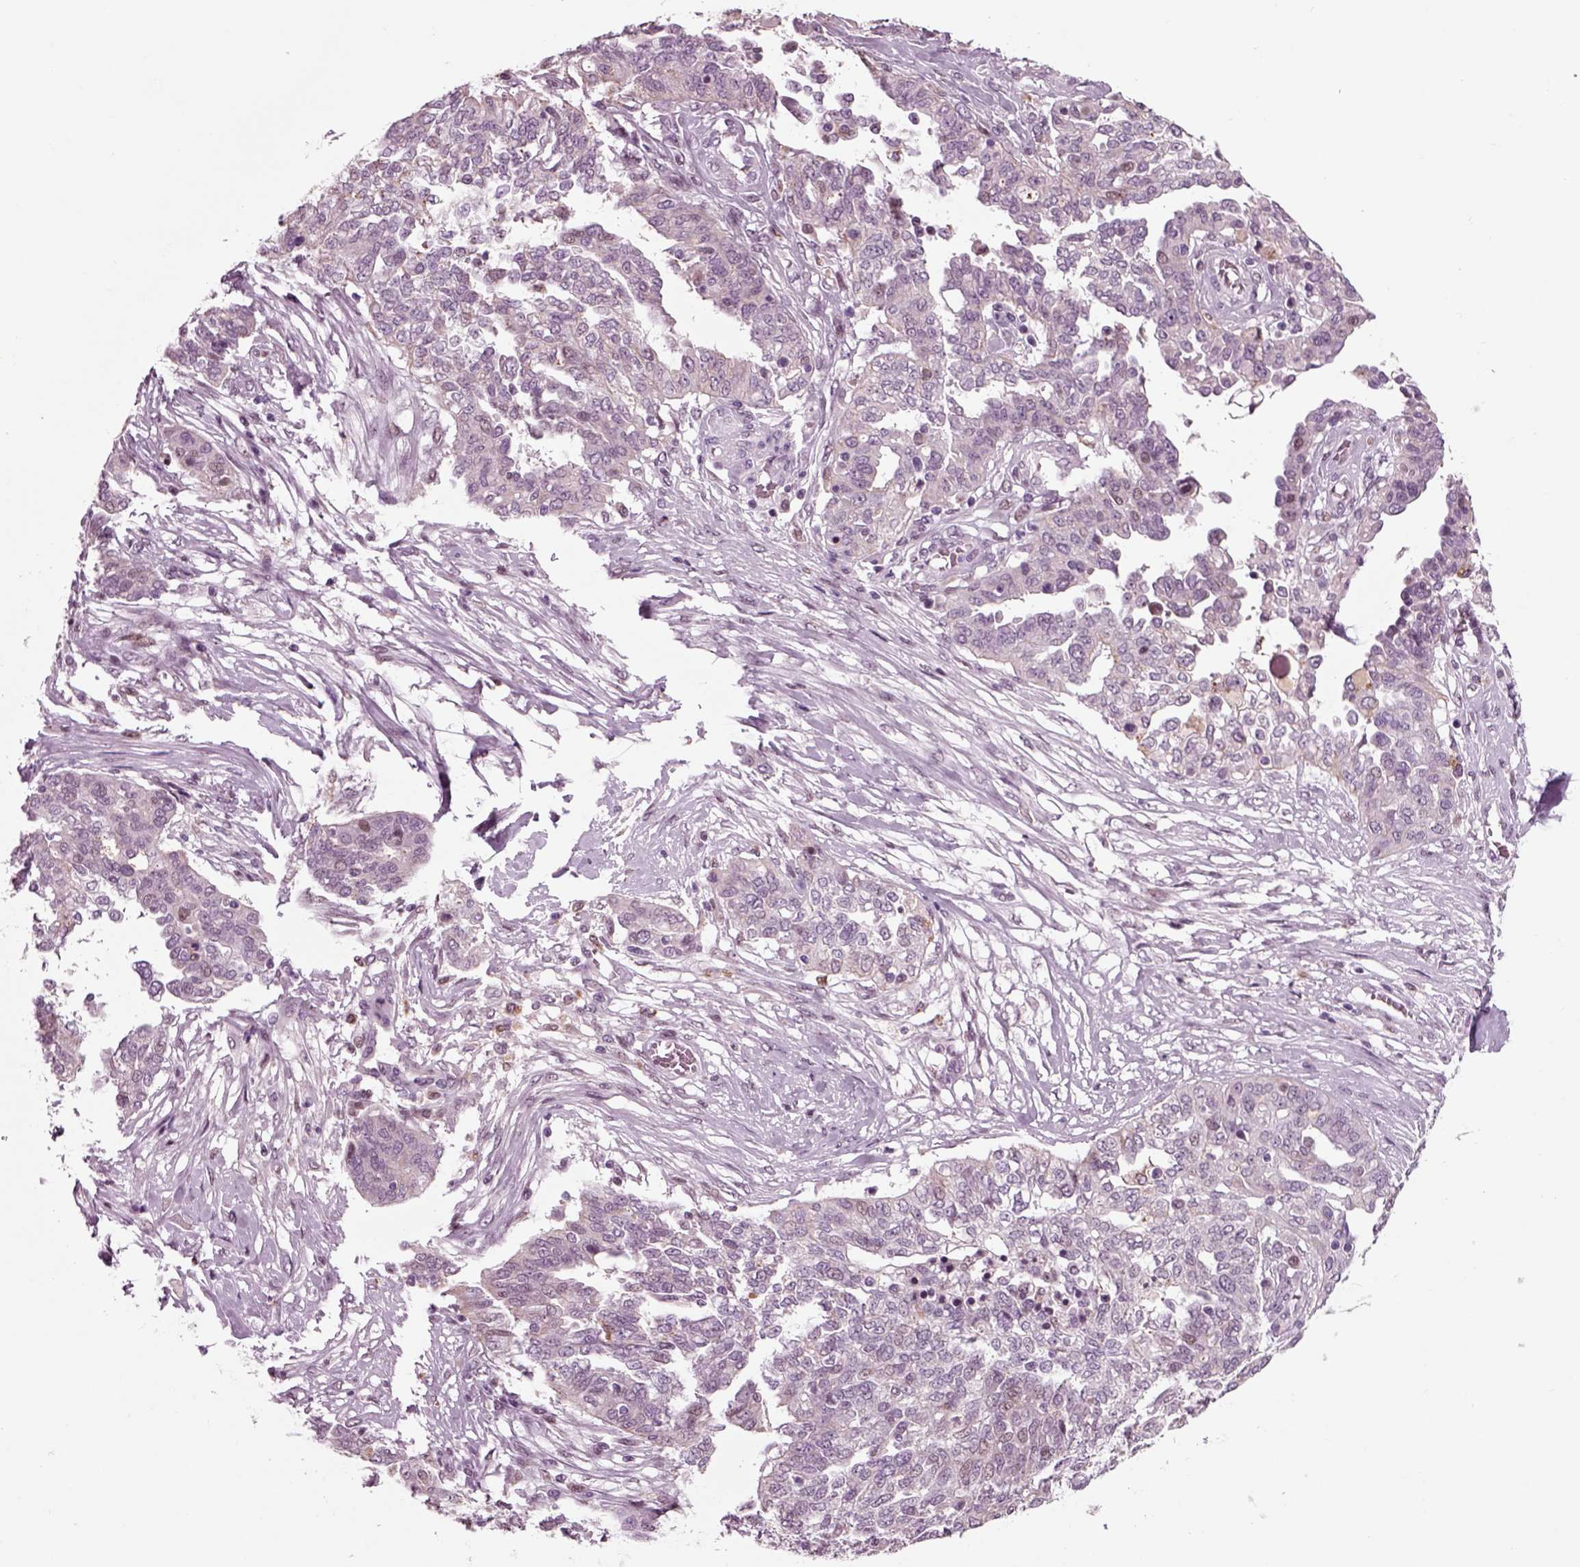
{"staining": {"intensity": "negative", "quantity": "none", "location": "none"}, "tissue": "ovarian cancer", "cell_type": "Tumor cells", "image_type": "cancer", "snomed": [{"axis": "morphology", "description": "Cystadenocarcinoma, serous, NOS"}, {"axis": "topography", "description": "Ovary"}], "caption": "The immunohistochemistry (IHC) histopathology image has no significant staining in tumor cells of ovarian cancer (serous cystadenocarcinoma) tissue.", "gene": "CHGB", "patient": {"sex": "female", "age": 67}}